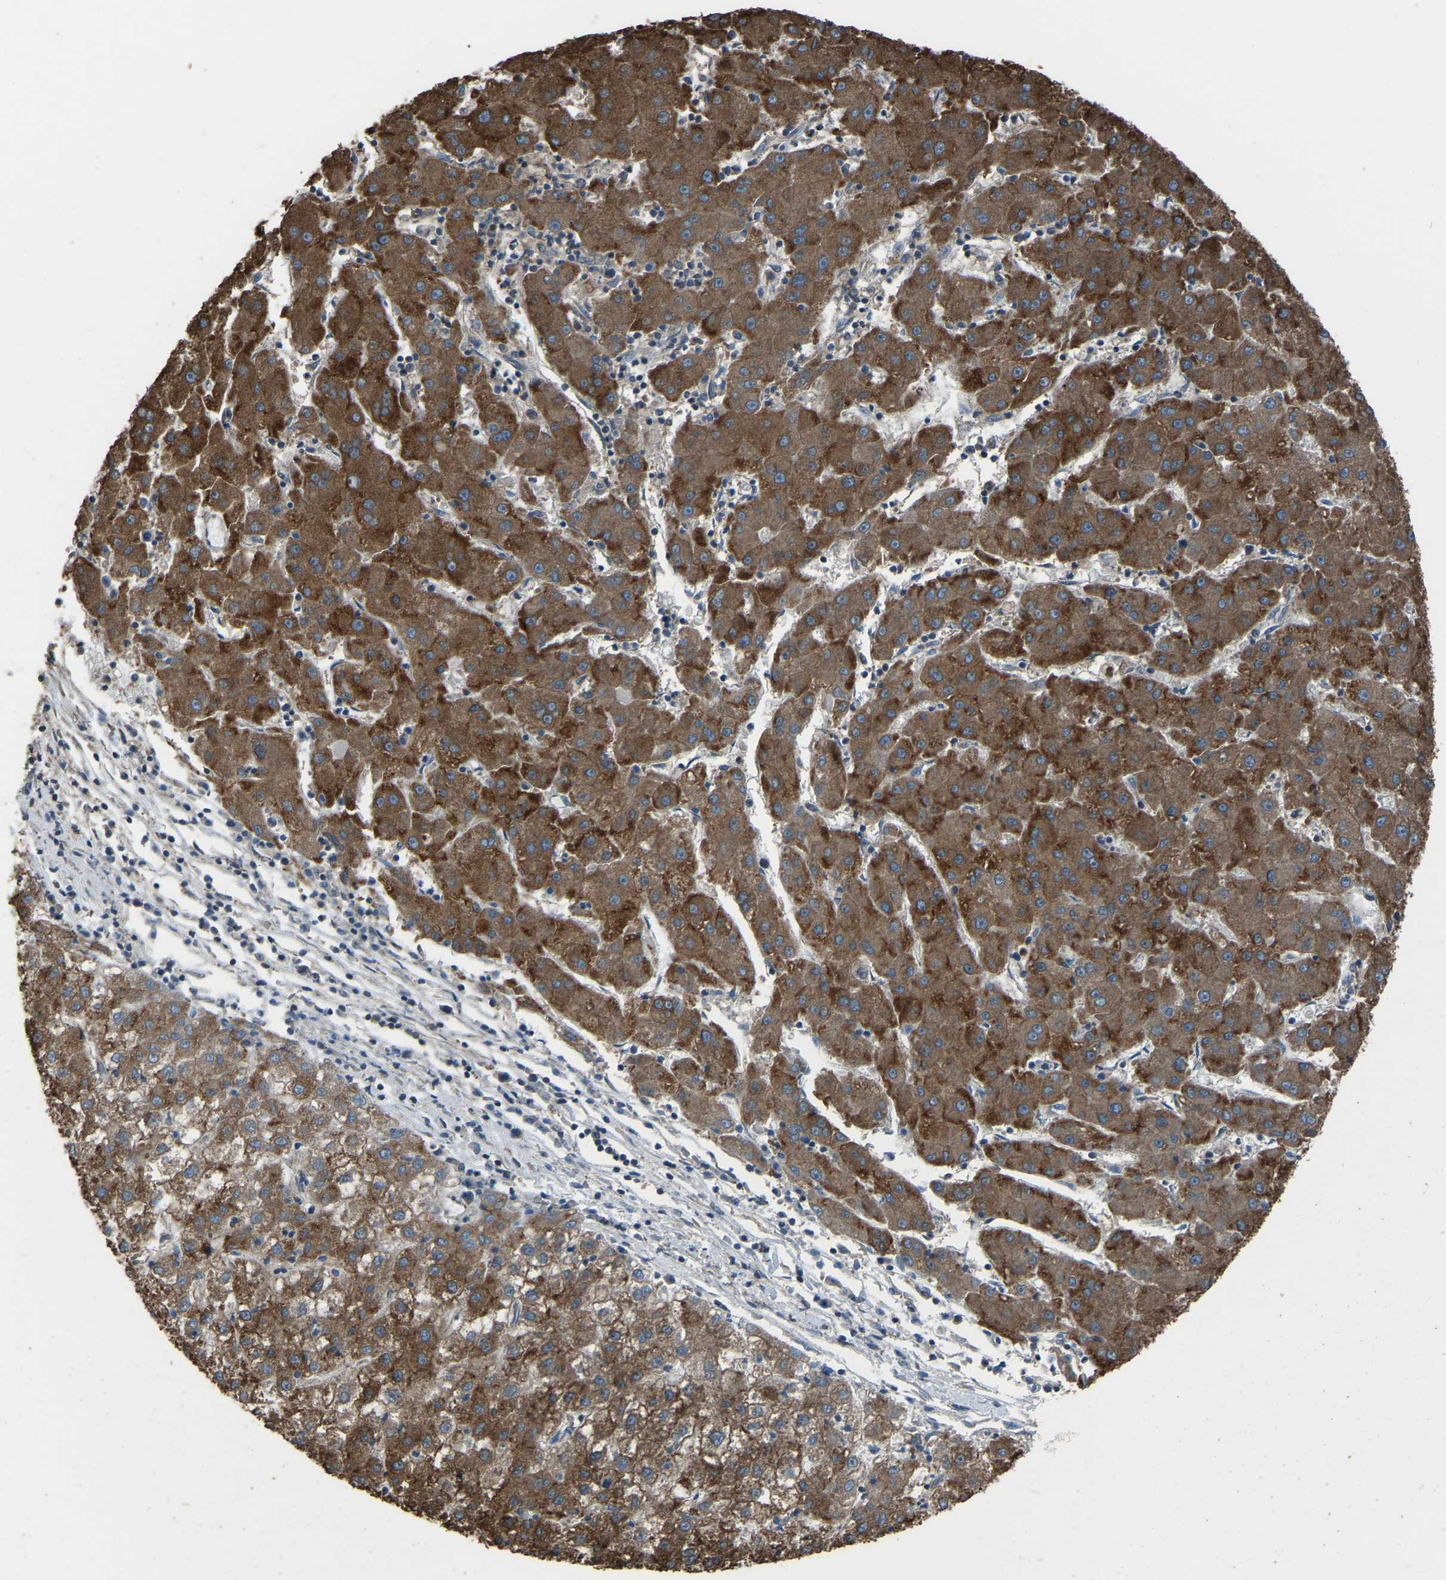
{"staining": {"intensity": "moderate", "quantity": ">75%", "location": "cytoplasmic/membranous"}, "tissue": "liver cancer", "cell_type": "Tumor cells", "image_type": "cancer", "snomed": [{"axis": "morphology", "description": "Carcinoma, Hepatocellular, NOS"}, {"axis": "topography", "description": "Liver"}], "caption": "An IHC photomicrograph of tumor tissue is shown. Protein staining in brown labels moderate cytoplasmic/membranous positivity in liver hepatocellular carcinoma within tumor cells.", "gene": "SLC4A2", "patient": {"sex": "male", "age": 72}}